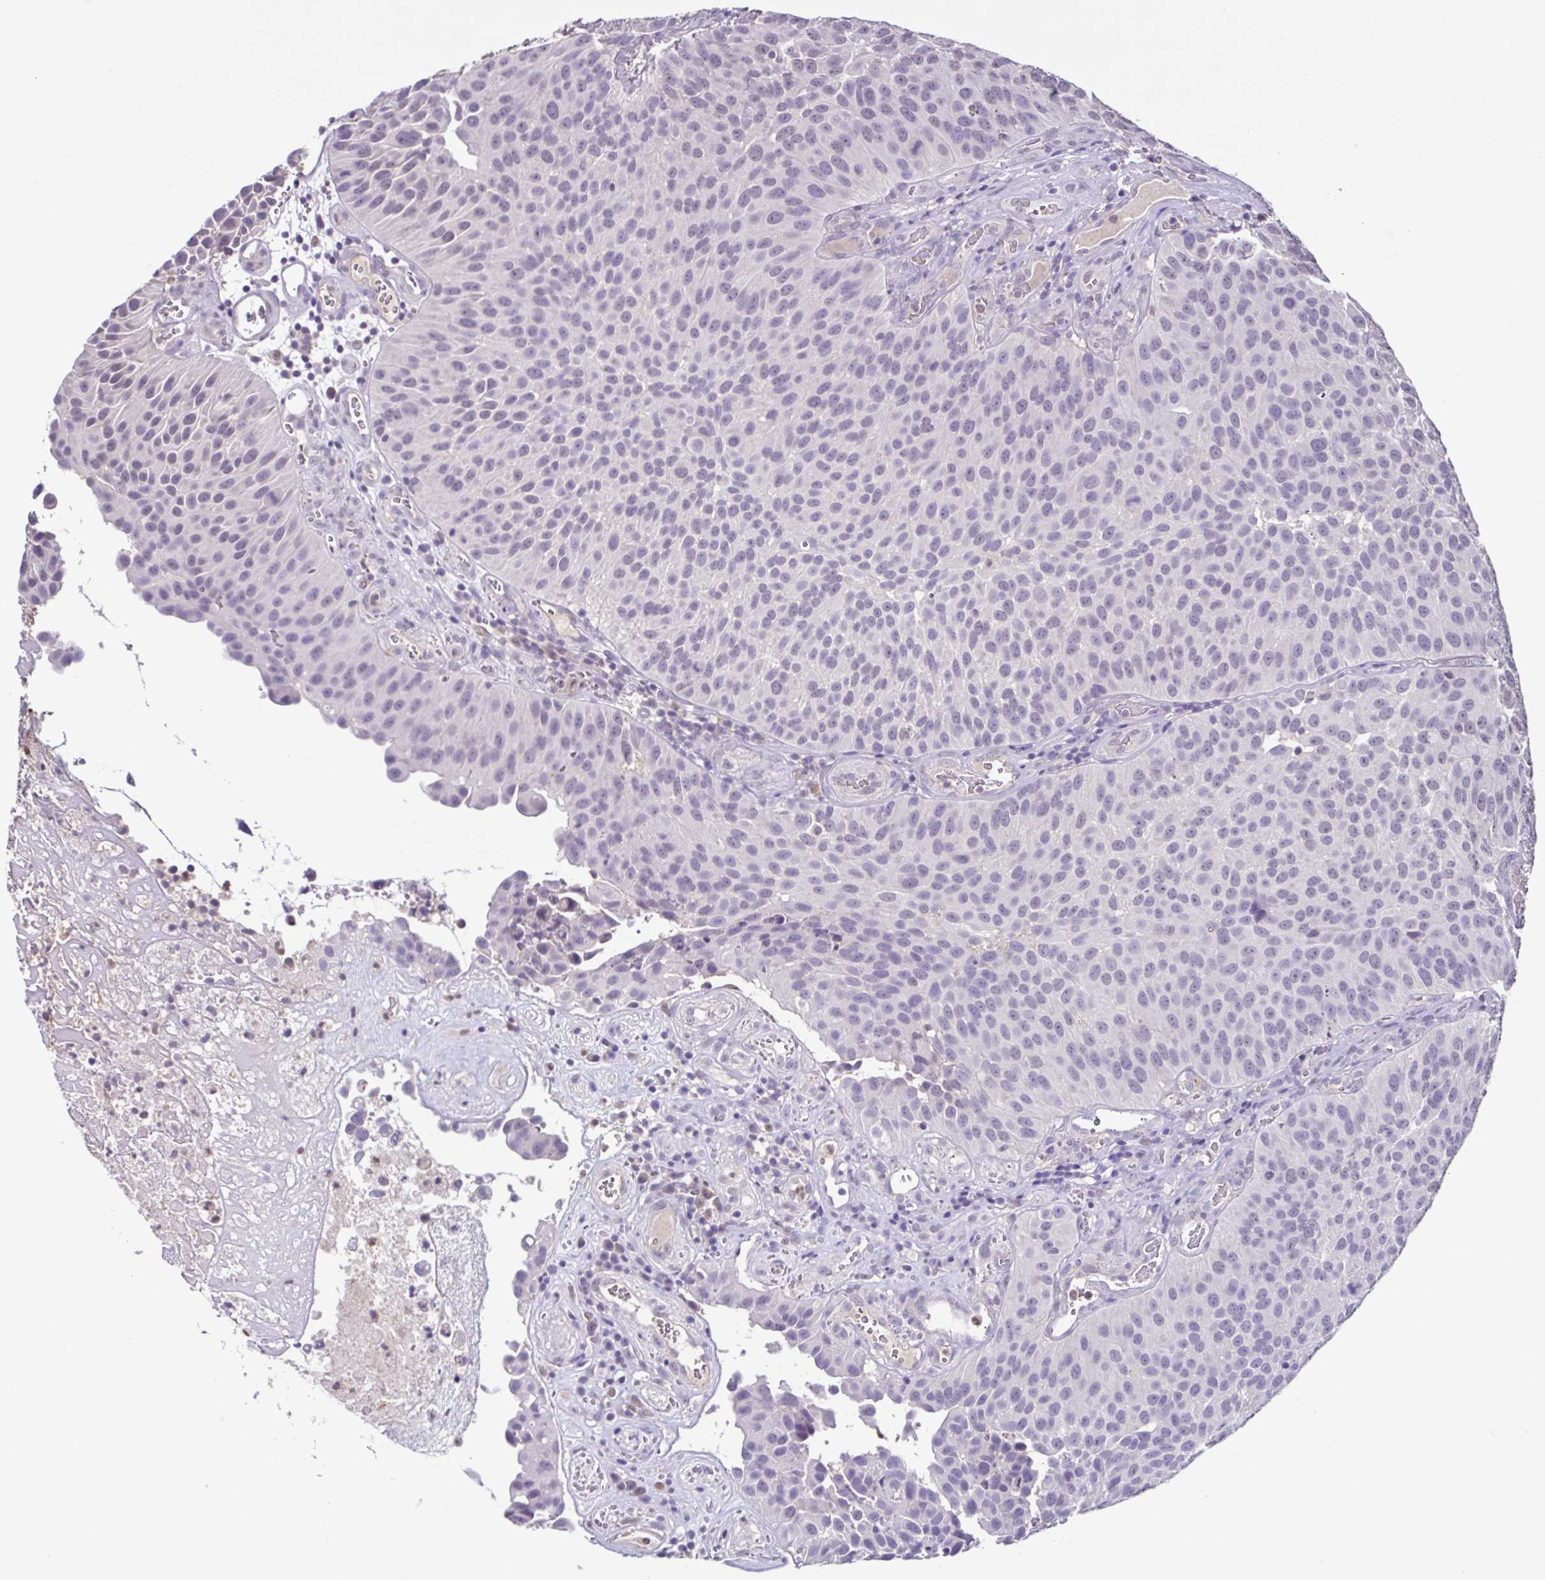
{"staining": {"intensity": "negative", "quantity": "none", "location": "none"}, "tissue": "urothelial cancer", "cell_type": "Tumor cells", "image_type": "cancer", "snomed": [{"axis": "morphology", "description": "Urothelial carcinoma, Low grade"}, {"axis": "topography", "description": "Urinary bladder"}], "caption": "Urothelial carcinoma (low-grade) was stained to show a protein in brown. There is no significant staining in tumor cells.", "gene": "ACTRT3", "patient": {"sex": "male", "age": 76}}